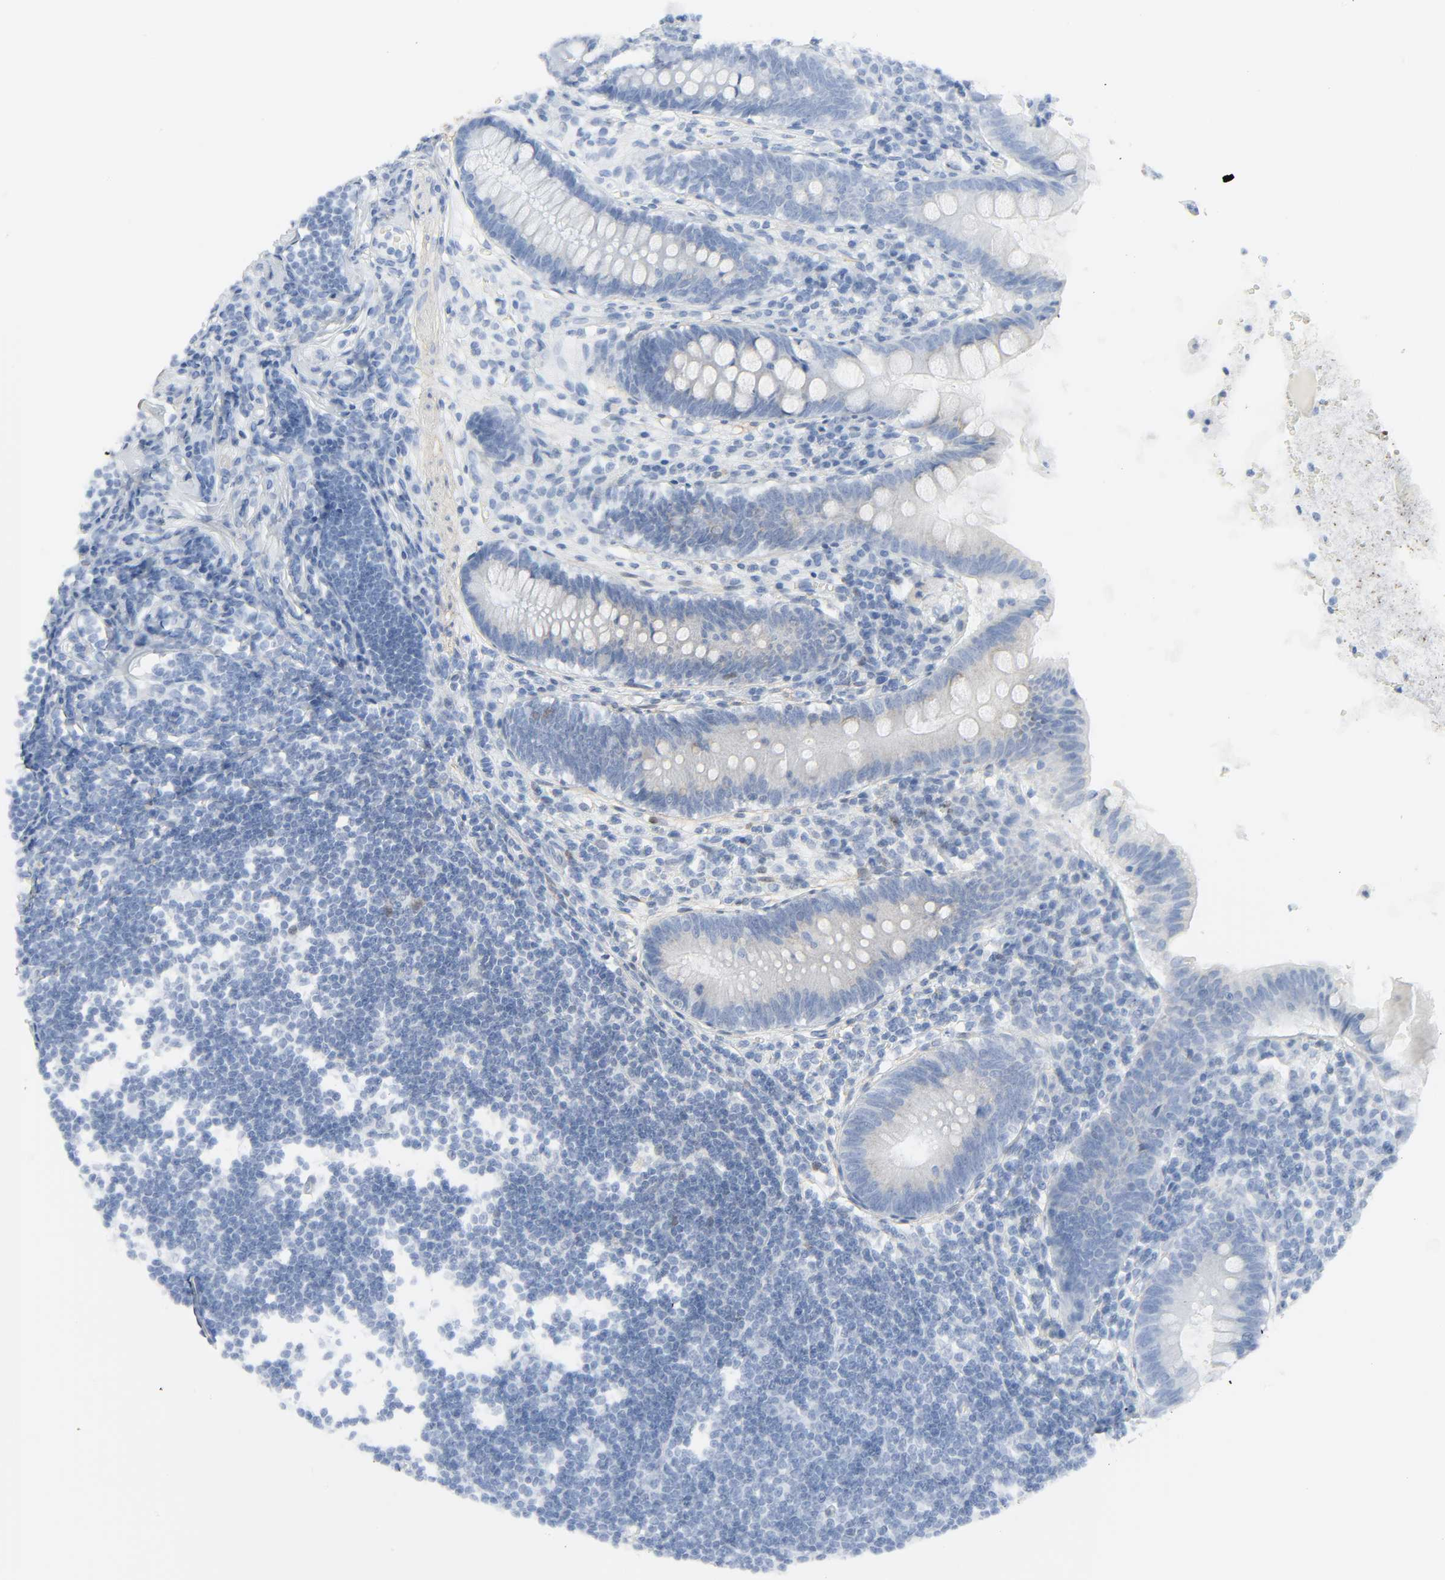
{"staining": {"intensity": "negative", "quantity": "none", "location": "none"}, "tissue": "appendix", "cell_type": "Glandular cells", "image_type": "normal", "snomed": [{"axis": "morphology", "description": "Normal tissue, NOS"}, {"axis": "topography", "description": "Appendix"}], "caption": "A histopathology image of human appendix is negative for staining in glandular cells.", "gene": "ZBTB16", "patient": {"sex": "female", "age": 50}}